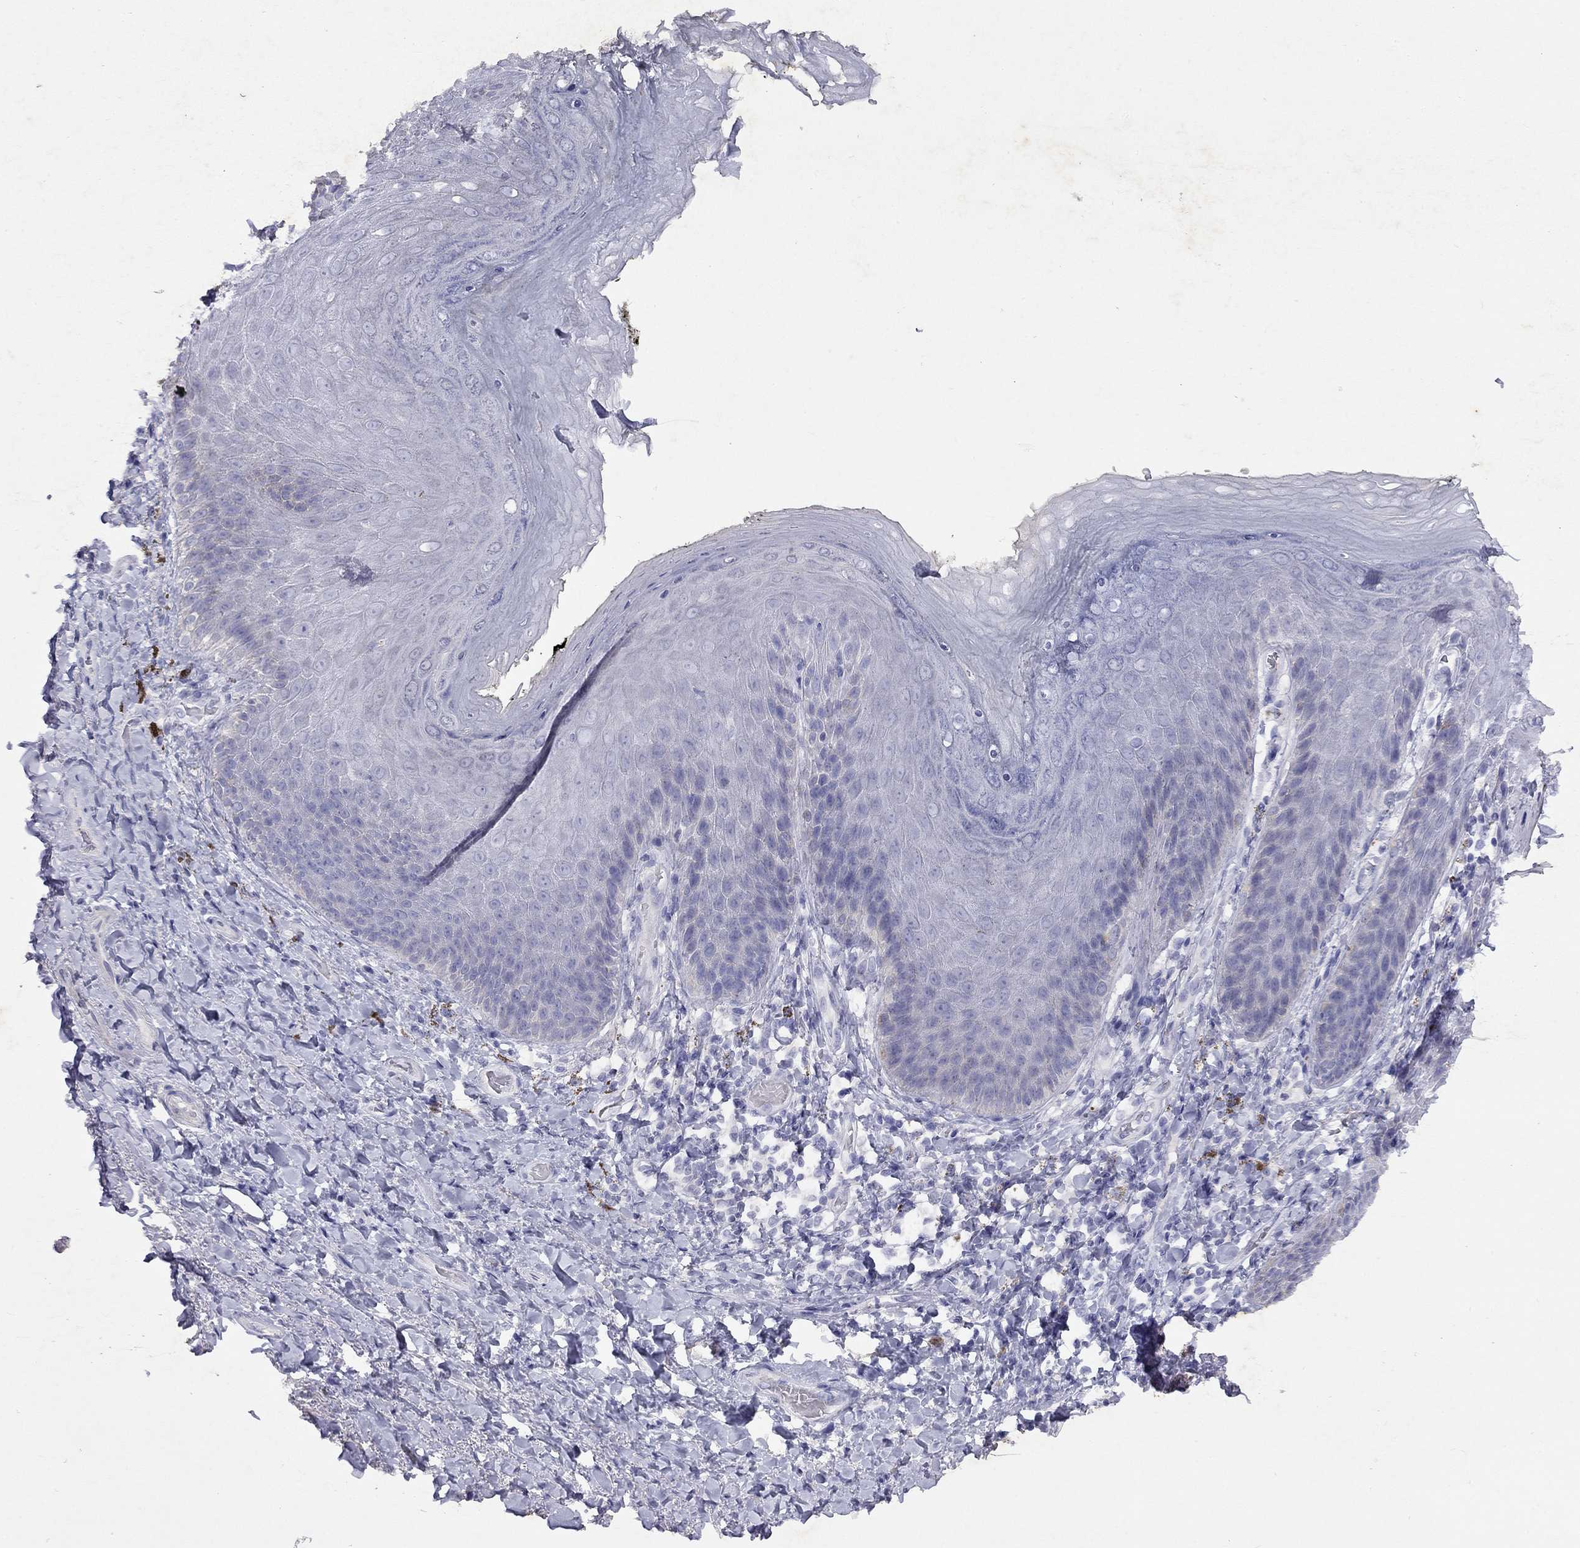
{"staining": {"intensity": "negative", "quantity": "none", "location": "none"}, "tissue": "adipose tissue", "cell_type": "Adipocytes", "image_type": "normal", "snomed": [{"axis": "morphology", "description": "Normal tissue, NOS"}, {"axis": "topography", "description": "Anal"}, {"axis": "topography", "description": "Peripheral nerve tissue"}], "caption": "This is an IHC image of unremarkable human adipose tissue. There is no staining in adipocytes.", "gene": "GNAT3", "patient": {"sex": "male", "age": 53}}